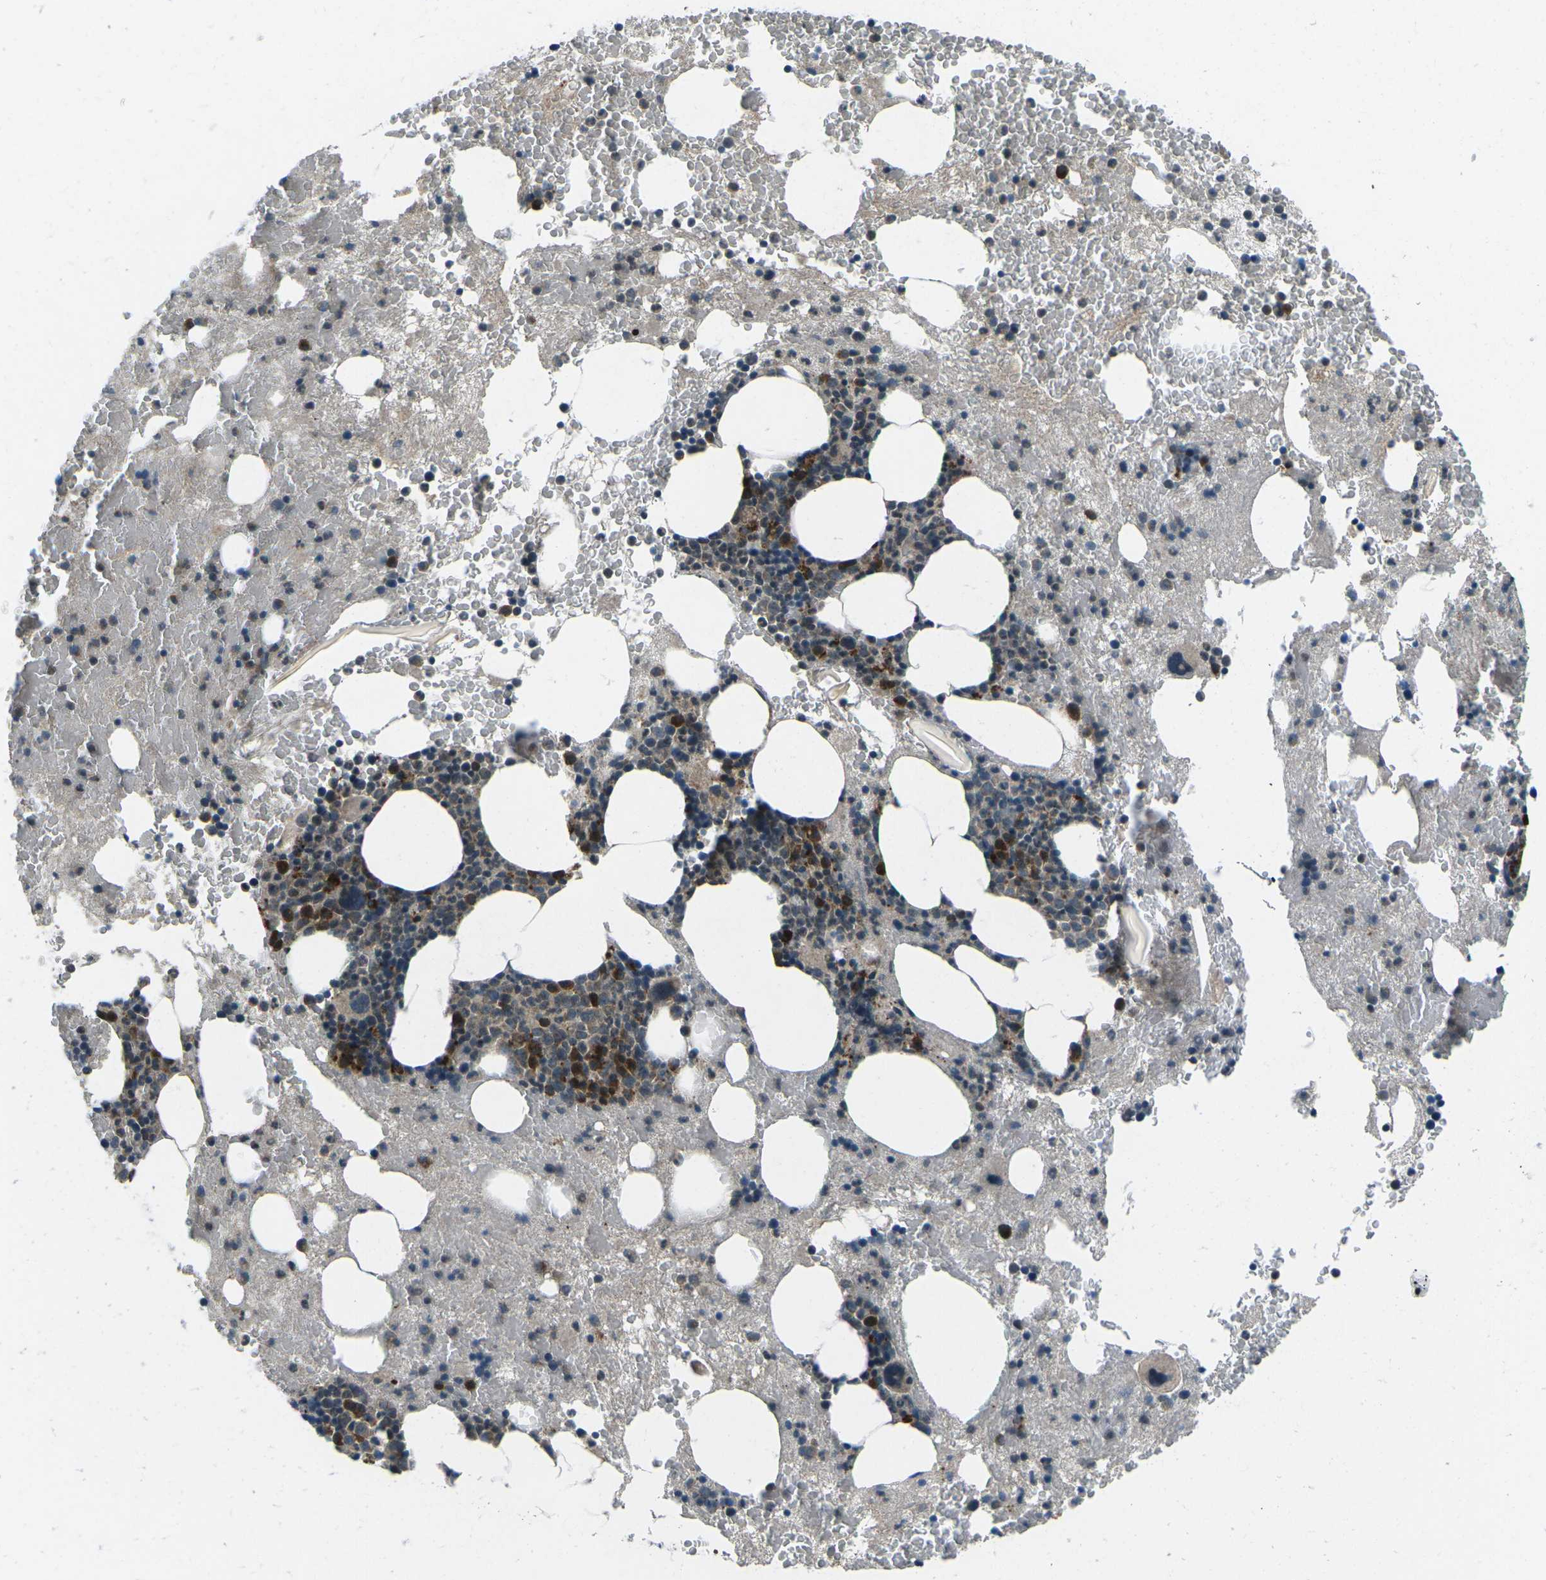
{"staining": {"intensity": "moderate", "quantity": "25%-75%", "location": "cytoplasmic/membranous"}, "tissue": "bone marrow", "cell_type": "Hematopoietic cells", "image_type": "normal", "snomed": [{"axis": "morphology", "description": "Normal tissue, NOS"}, {"axis": "morphology", "description": "Inflammation, NOS"}, {"axis": "topography", "description": "Bone marrow"}], "caption": "Approximately 25%-75% of hematopoietic cells in unremarkable human bone marrow exhibit moderate cytoplasmic/membranous protein expression as visualized by brown immunohistochemical staining.", "gene": "CDK16", "patient": {"sex": "male", "age": 63}}